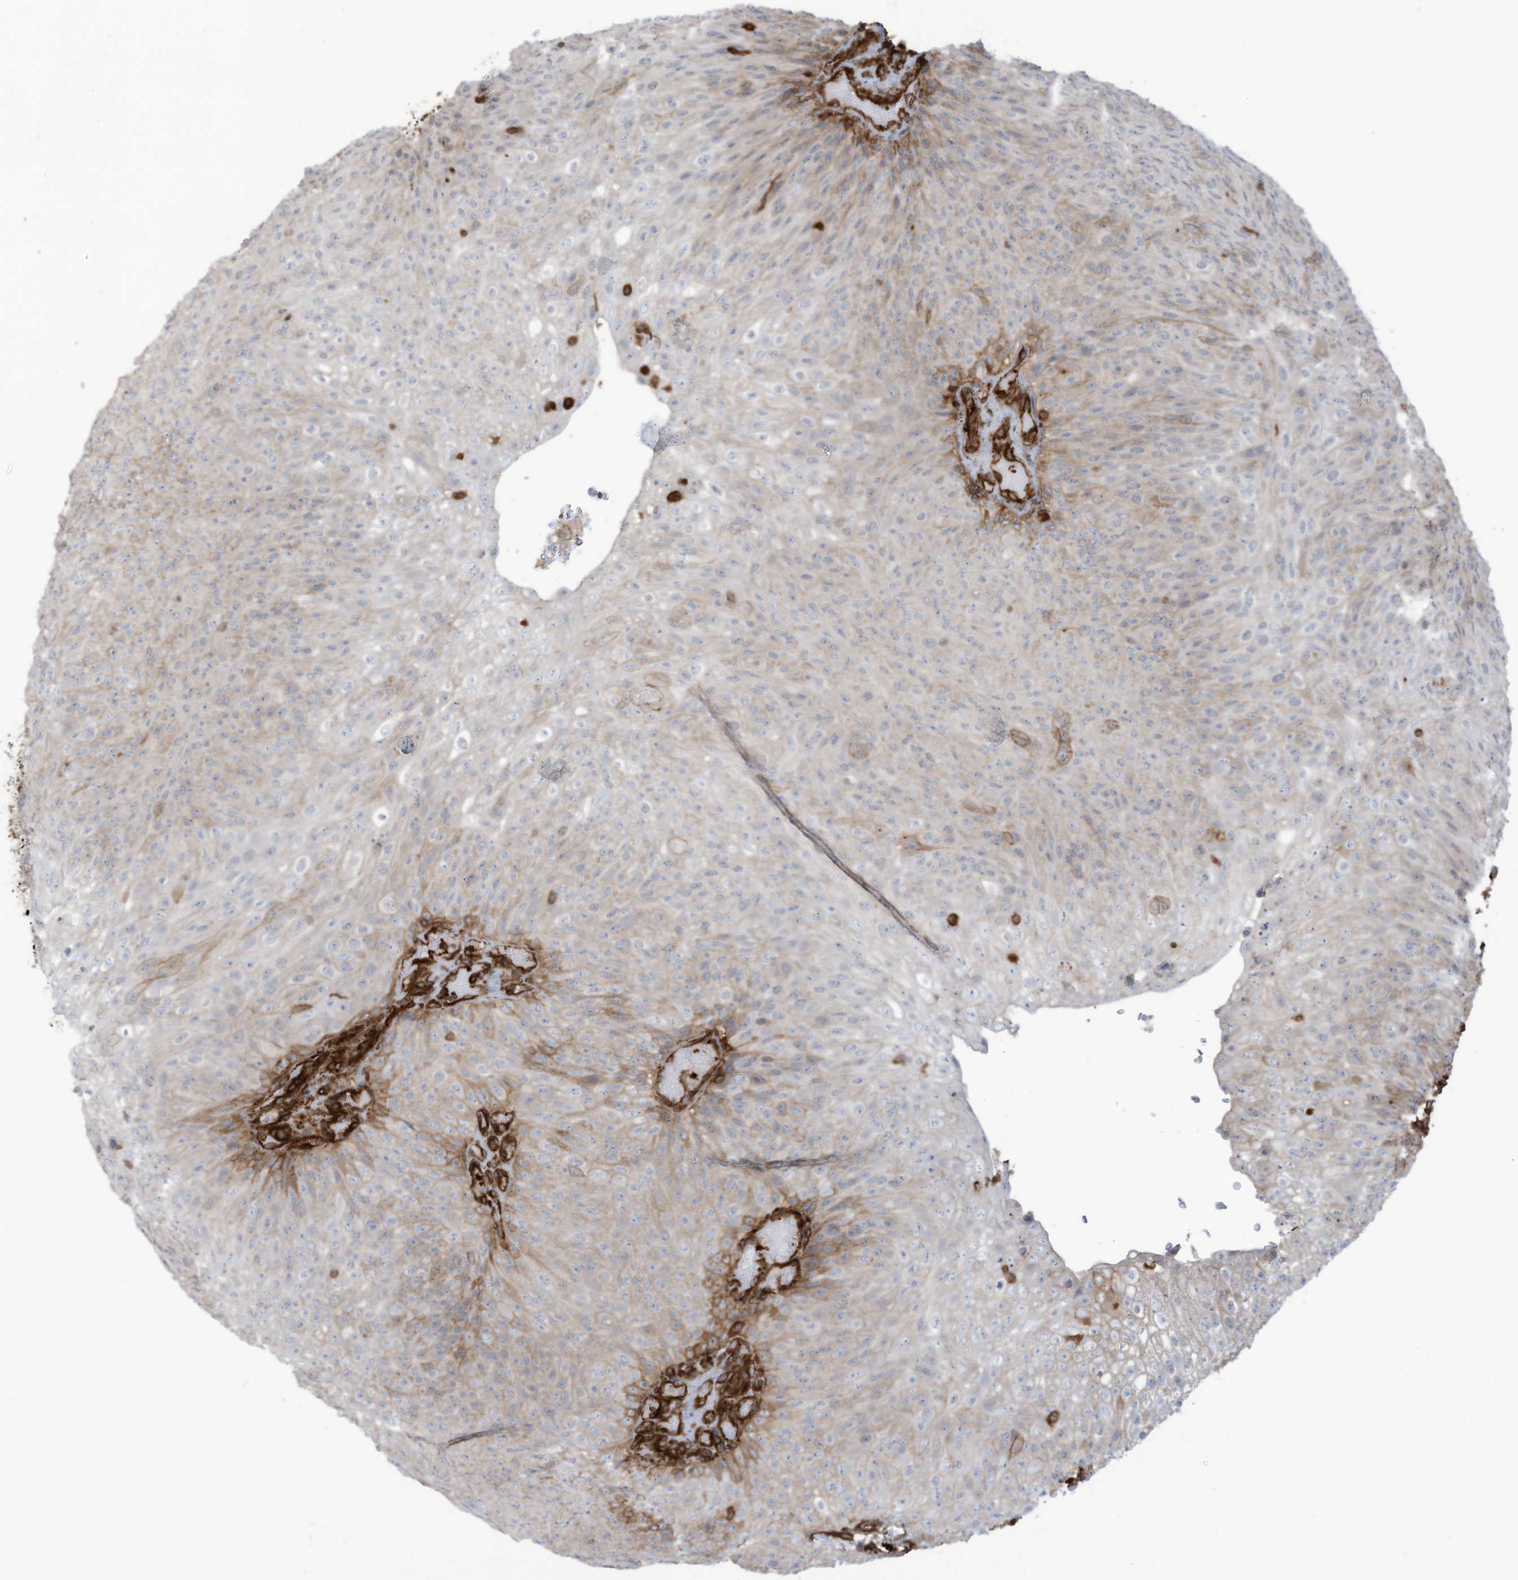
{"staining": {"intensity": "moderate", "quantity": "<25%", "location": "cytoplasmic/membranous"}, "tissue": "urothelial cancer", "cell_type": "Tumor cells", "image_type": "cancer", "snomed": [{"axis": "morphology", "description": "Urothelial carcinoma, Low grade"}, {"axis": "topography", "description": "Urinary bladder"}], "caption": "Immunohistochemical staining of urothelial cancer exhibits low levels of moderate cytoplasmic/membranous expression in about <25% of tumor cells. The protein of interest is shown in brown color, while the nuclei are stained blue.", "gene": "SLC9A2", "patient": {"sex": "male", "age": 78}}